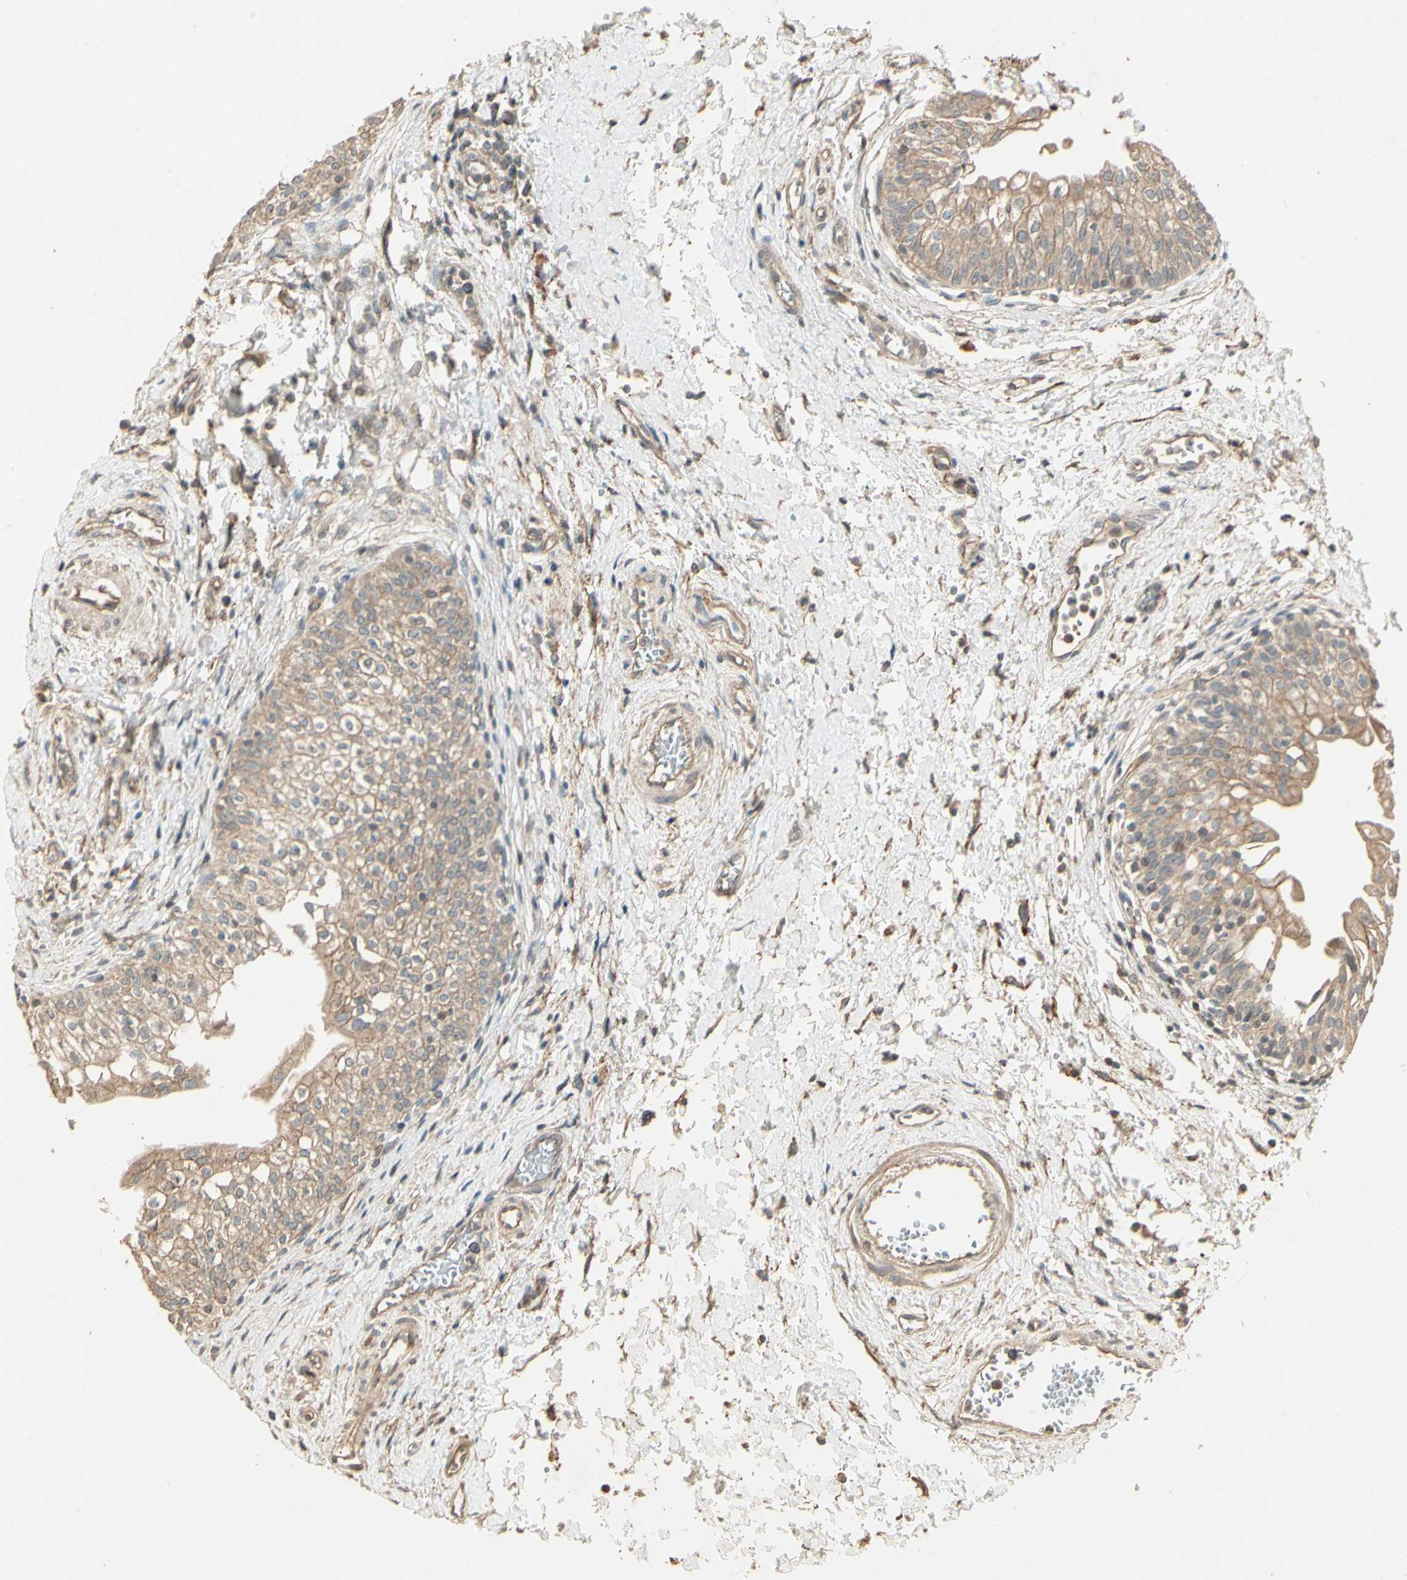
{"staining": {"intensity": "moderate", "quantity": ">75%", "location": "cytoplasmic/membranous"}, "tissue": "urinary bladder", "cell_type": "Urothelial cells", "image_type": "normal", "snomed": [{"axis": "morphology", "description": "Normal tissue, NOS"}, {"axis": "topography", "description": "Urinary bladder"}], "caption": "Immunohistochemical staining of unremarkable human urinary bladder displays >75% levels of moderate cytoplasmic/membranous protein positivity in about >75% of urothelial cells. (IHC, brightfield microscopy, high magnification).", "gene": "RNF180", "patient": {"sex": "male", "age": 55}}